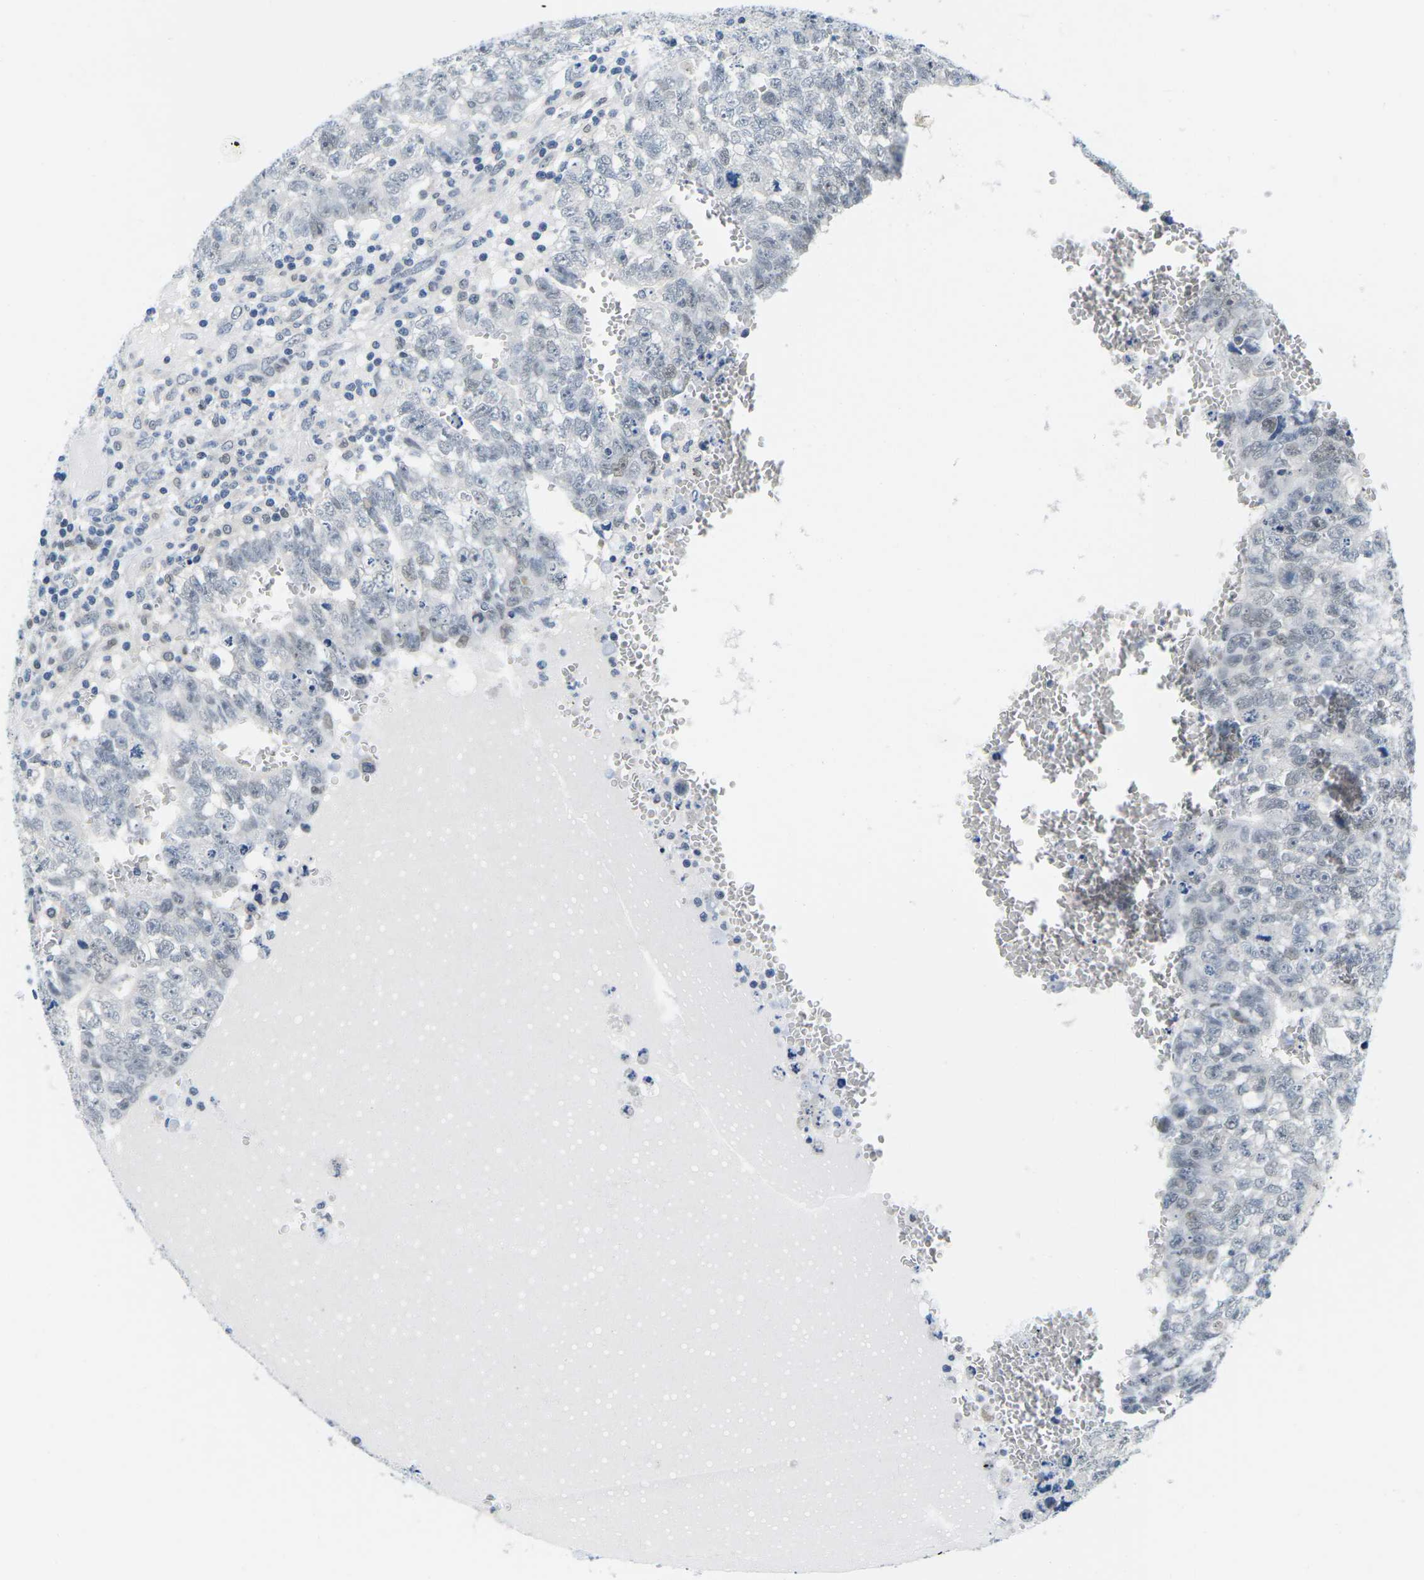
{"staining": {"intensity": "negative", "quantity": "none", "location": "none"}, "tissue": "testis cancer", "cell_type": "Tumor cells", "image_type": "cancer", "snomed": [{"axis": "morphology", "description": "Seminoma, NOS"}, {"axis": "morphology", "description": "Carcinoma, Embryonal, NOS"}, {"axis": "topography", "description": "Testis"}], "caption": "A high-resolution micrograph shows IHC staining of testis embryonal carcinoma, which shows no significant expression in tumor cells.", "gene": "UBA7", "patient": {"sex": "male", "age": 38}}